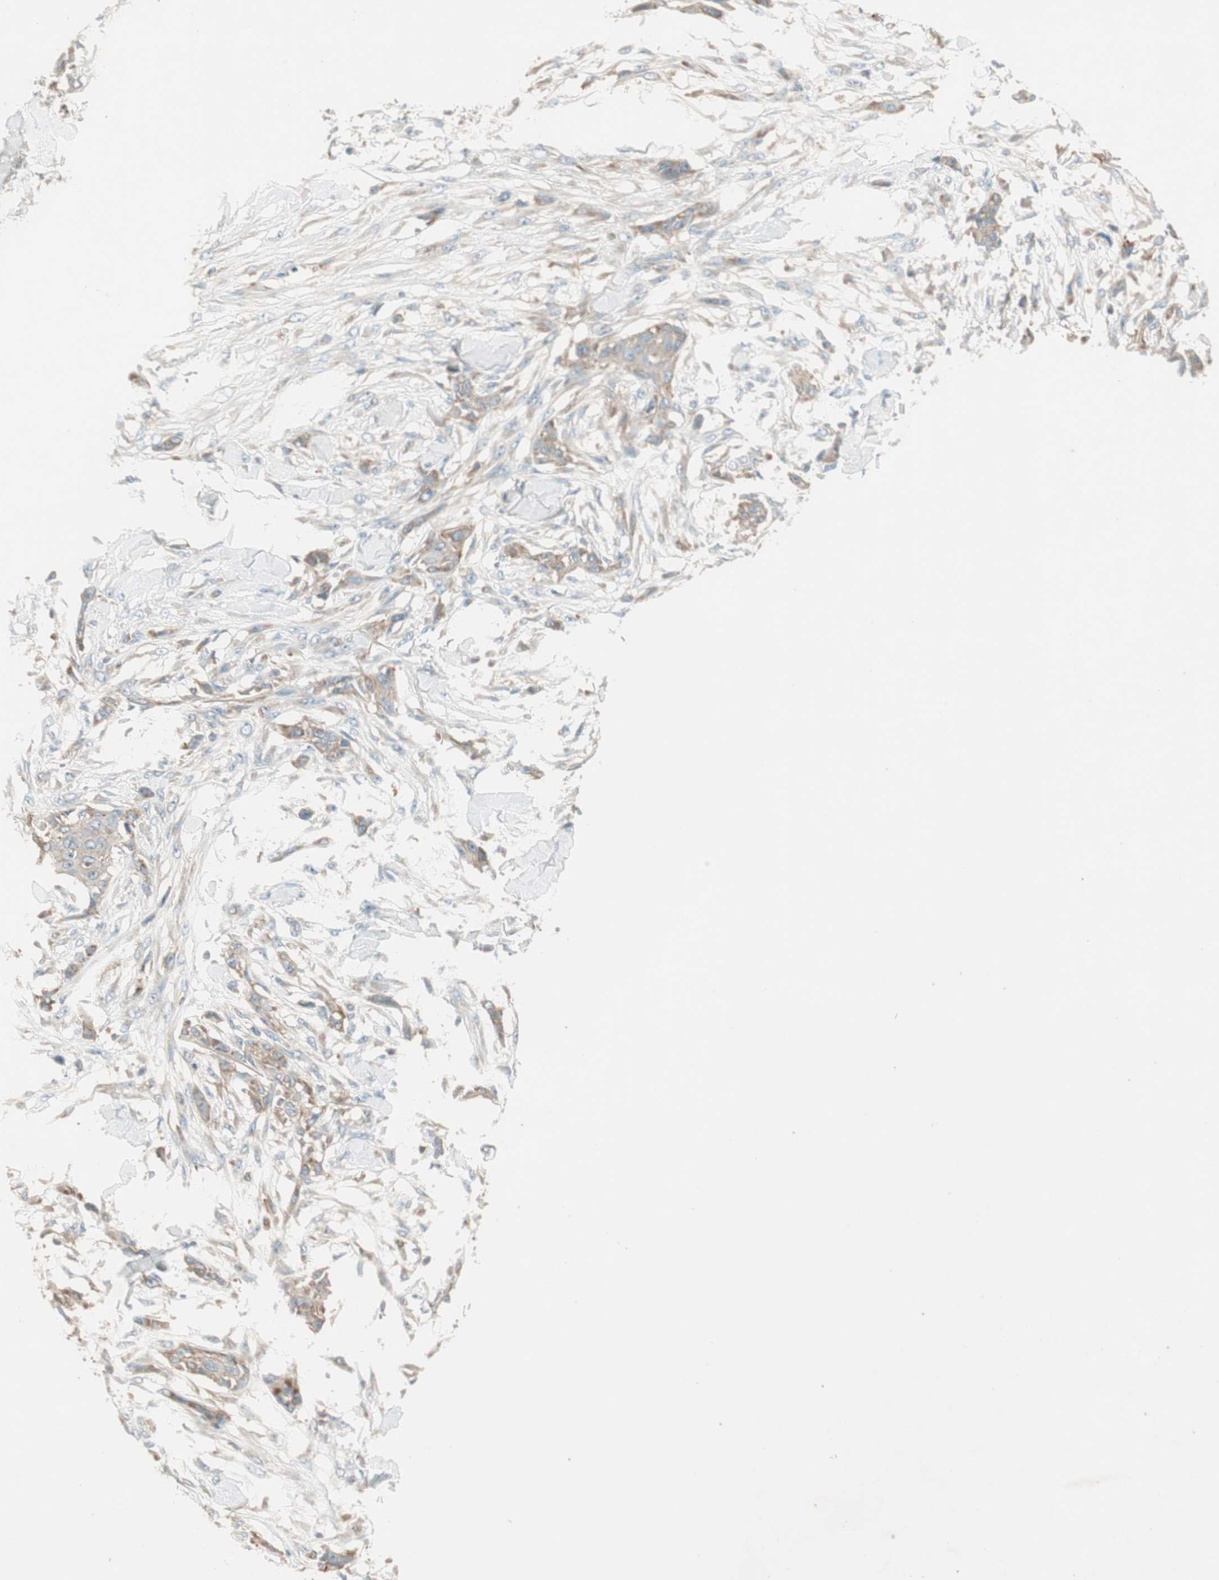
{"staining": {"intensity": "moderate", "quantity": ">75%", "location": "cytoplasmic/membranous"}, "tissue": "skin cancer", "cell_type": "Tumor cells", "image_type": "cancer", "snomed": [{"axis": "morphology", "description": "Squamous cell carcinoma, NOS"}, {"axis": "topography", "description": "Skin"}], "caption": "IHC micrograph of neoplastic tissue: human skin cancer (squamous cell carcinoma) stained using IHC demonstrates medium levels of moderate protein expression localized specifically in the cytoplasmic/membranous of tumor cells, appearing as a cytoplasmic/membranous brown color.", "gene": "CC2D1A", "patient": {"sex": "female", "age": 59}}